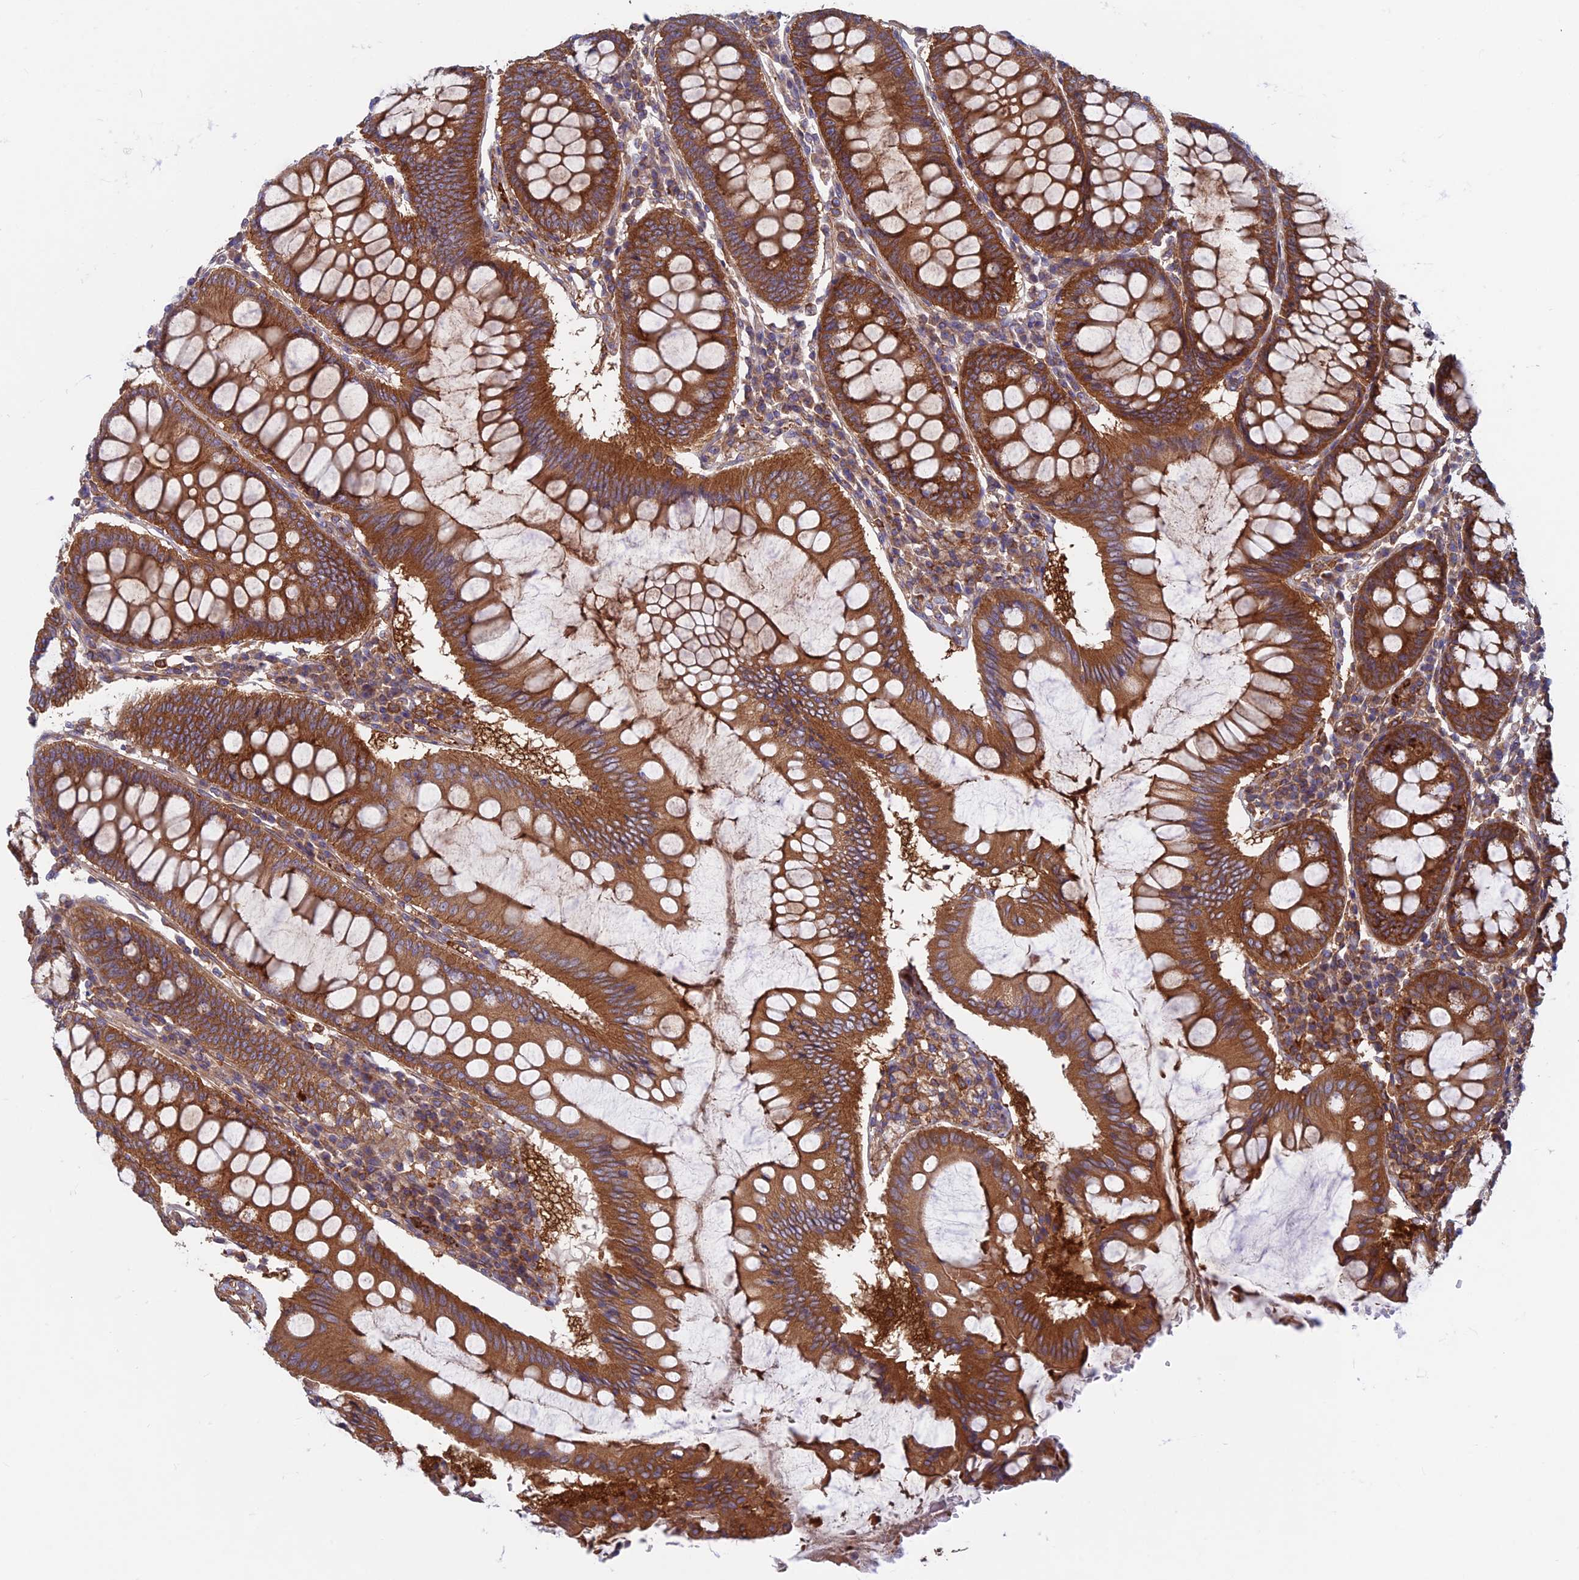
{"staining": {"intensity": "strong", "quantity": ">75%", "location": "cytoplasmic/membranous"}, "tissue": "colorectal cancer", "cell_type": "Tumor cells", "image_type": "cancer", "snomed": [{"axis": "morphology", "description": "Normal tissue, NOS"}, {"axis": "morphology", "description": "Adenocarcinoma, NOS"}, {"axis": "topography", "description": "Colon"}], "caption": "Human adenocarcinoma (colorectal) stained with a protein marker displays strong staining in tumor cells.", "gene": "DNM1L", "patient": {"sex": "female", "age": 75}}